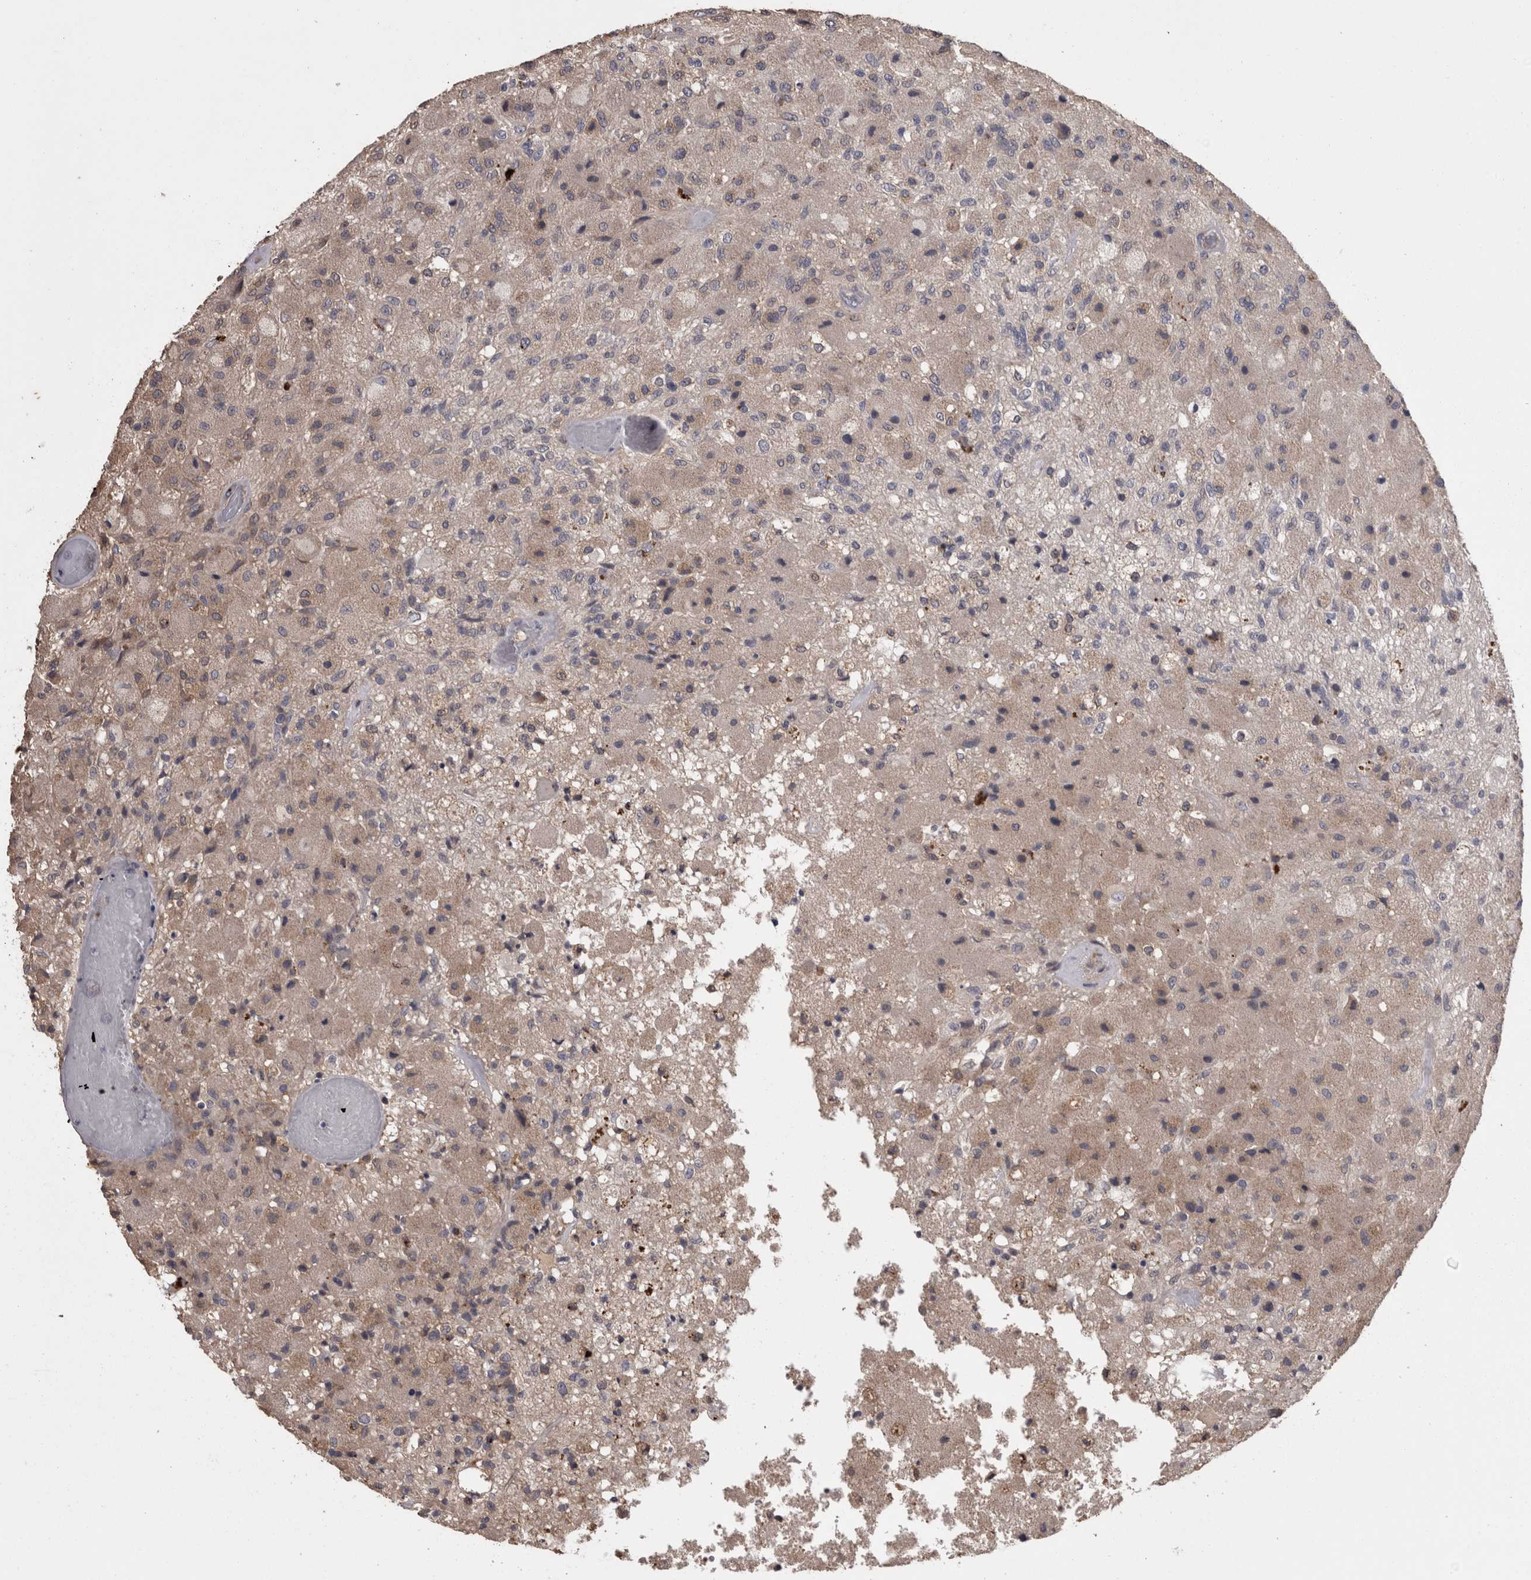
{"staining": {"intensity": "weak", "quantity": "<25%", "location": "cytoplasmic/membranous"}, "tissue": "glioma", "cell_type": "Tumor cells", "image_type": "cancer", "snomed": [{"axis": "morphology", "description": "Normal tissue, NOS"}, {"axis": "morphology", "description": "Glioma, malignant, High grade"}, {"axis": "topography", "description": "Cerebral cortex"}], "caption": "High magnification brightfield microscopy of malignant high-grade glioma stained with DAB (3,3'-diaminobenzidine) (brown) and counterstained with hematoxylin (blue): tumor cells show no significant positivity.", "gene": "PCM1", "patient": {"sex": "male", "age": 77}}